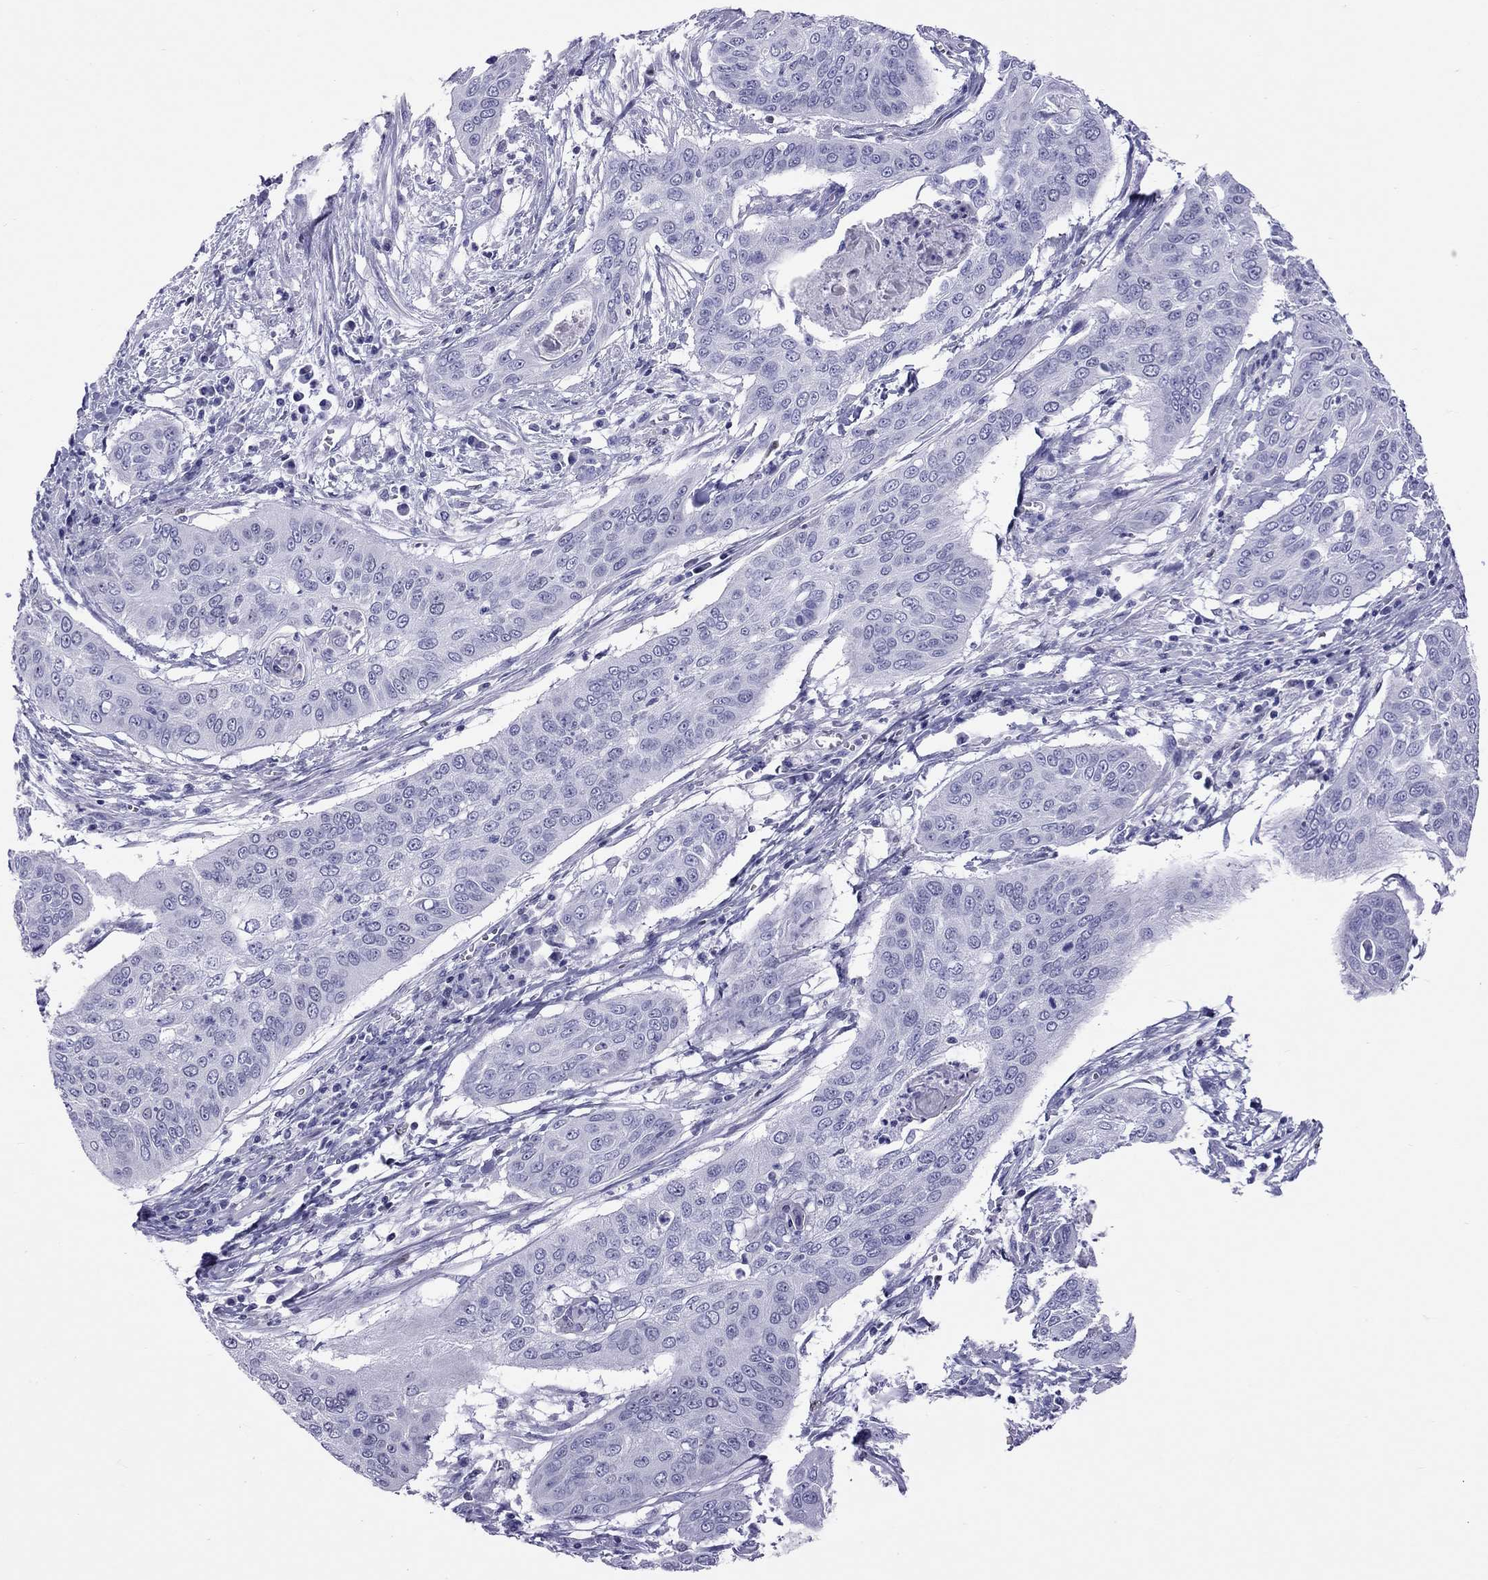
{"staining": {"intensity": "negative", "quantity": "none", "location": "none"}, "tissue": "cervical cancer", "cell_type": "Tumor cells", "image_type": "cancer", "snomed": [{"axis": "morphology", "description": "Squamous cell carcinoma, NOS"}, {"axis": "topography", "description": "Cervix"}], "caption": "Tumor cells are negative for protein expression in human cervical squamous cell carcinoma. (DAB immunohistochemistry (IHC) with hematoxylin counter stain).", "gene": "STAG3", "patient": {"sex": "female", "age": 39}}